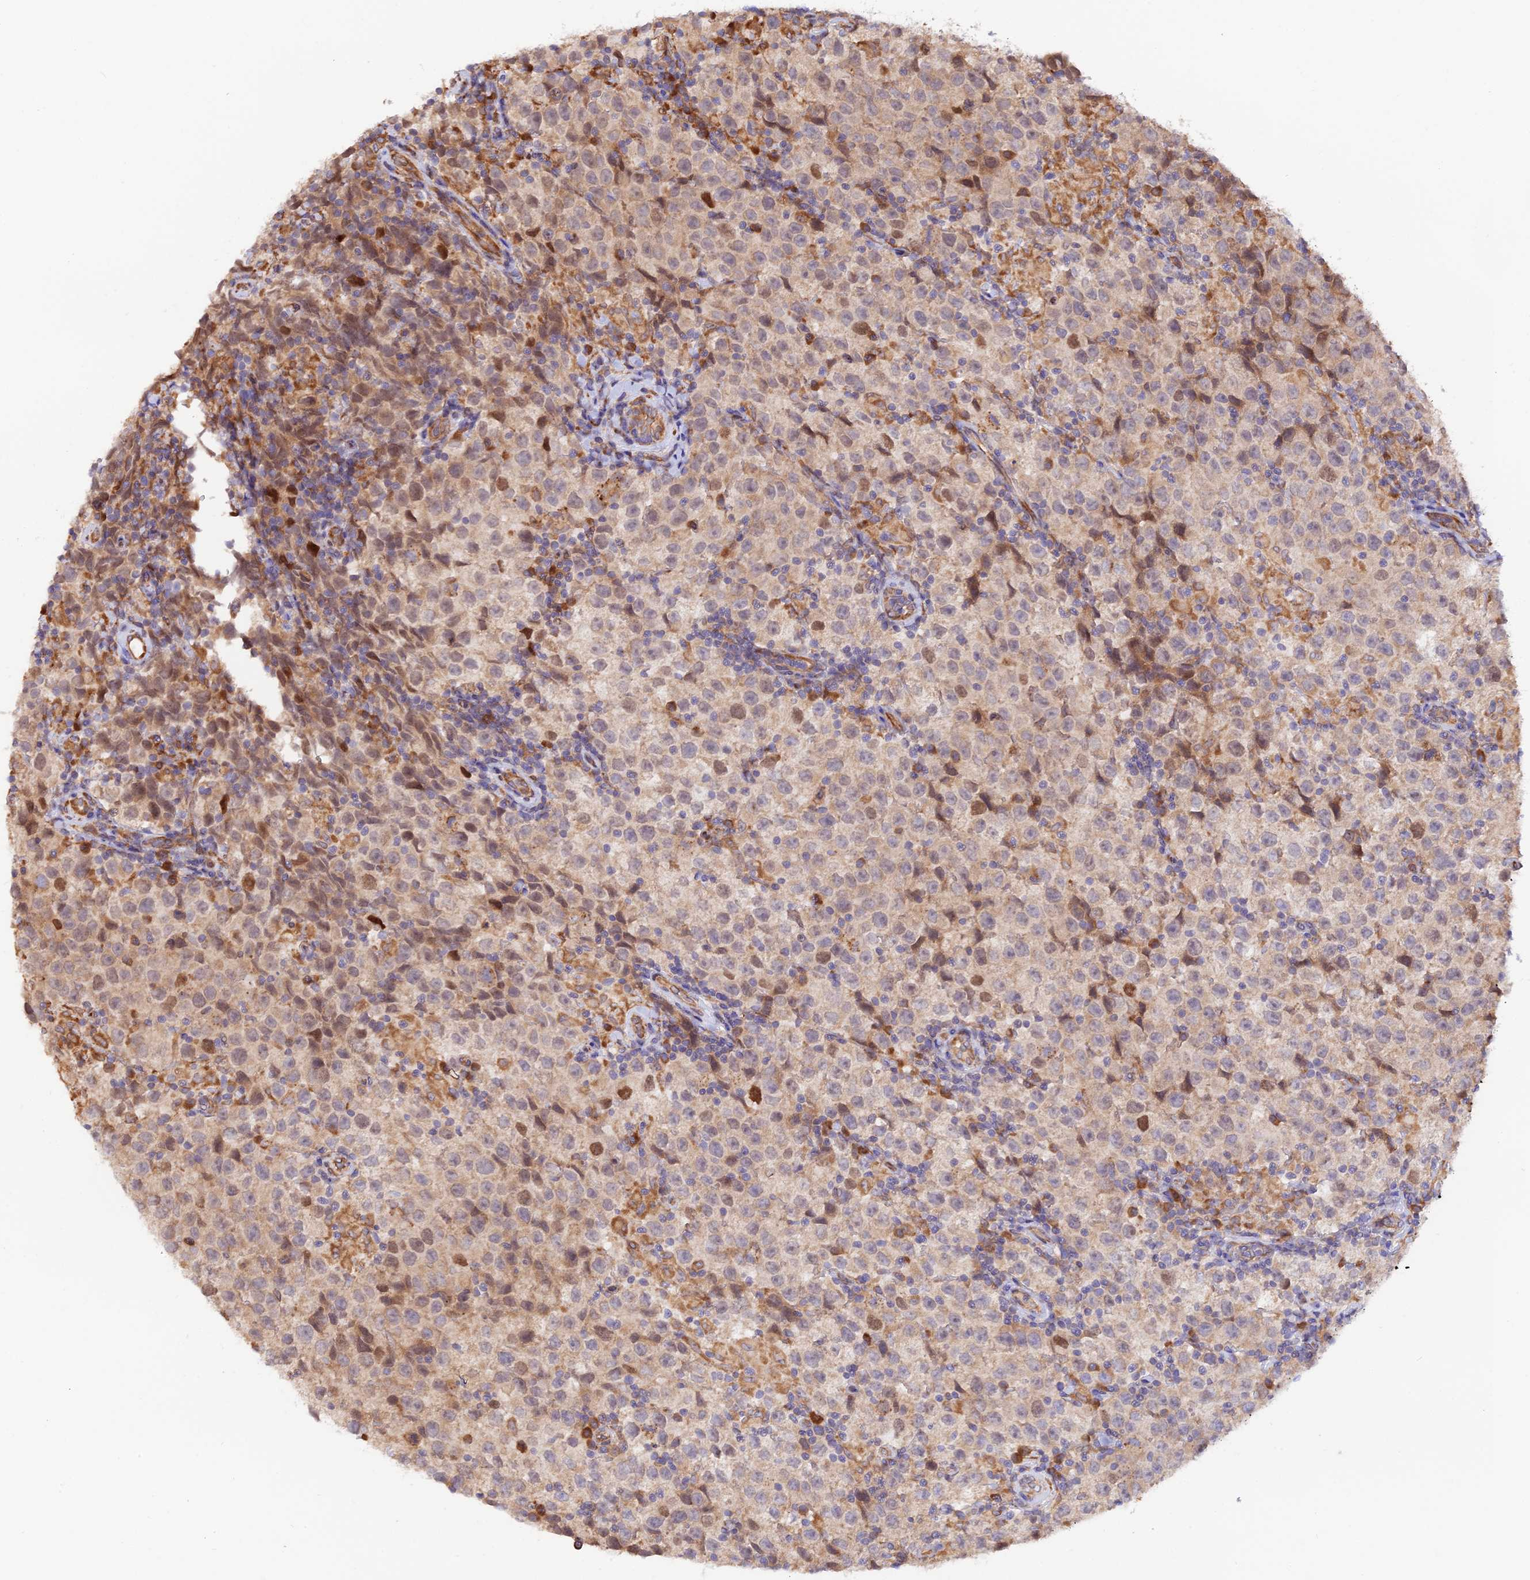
{"staining": {"intensity": "moderate", "quantity": "<25%", "location": "cytoplasmic/membranous,nuclear"}, "tissue": "testis cancer", "cell_type": "Tumor cells", "image_type": "cancer", "snomed": [{"axis": "morphology", "description": "Seminoma, NOS"}, {"axis": "morphology", "description": "Carcinoma, Embryonal, NOS"}, {"axis": "topography", "description": "Testis"}], "caption": "About <25% of tumor cells in human testis cancer reveal moderate cytoplasmic/membranous and nuclear protein expression as visualized by brown immunohistochemical staining.", "gene": "RPL5", "patient": {"sex": "male", "age": 41}}